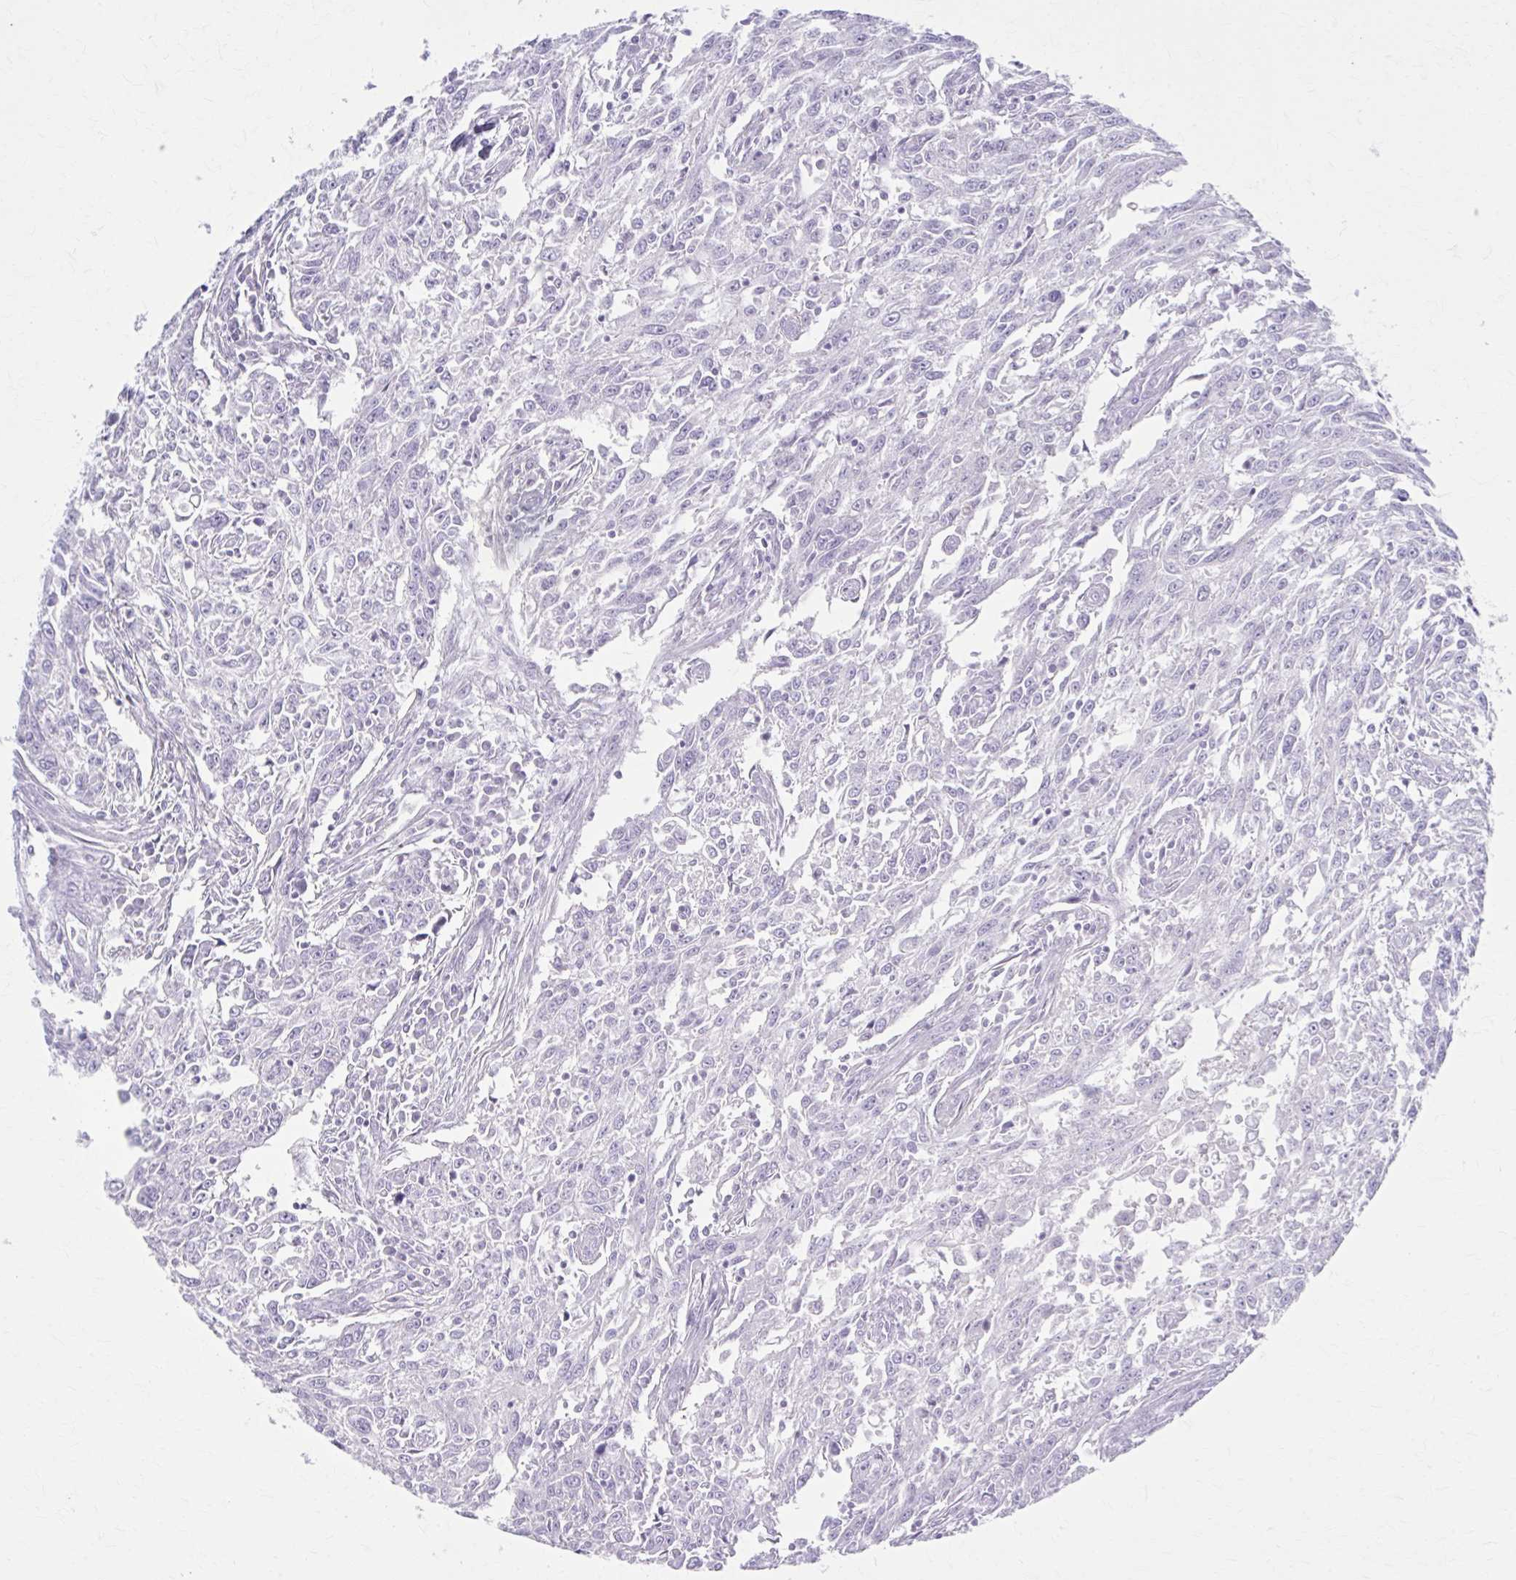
{"staining": {"intensity": "negative", "quantity": "none", "location": "none"}, "tissue": "breast cancer", "cell_type": "Tumor cells", "image_type": "cancer", "snomed": [{"axis": "morphology", "description": "Duct carcinoma"}, {"axis": "topography", "description": "Breast"}], "caption": "IHC image of neoplastic tissue: human intraductal carcinoma (breast) stained with DAB (3,3'-diaminobenzidine) shows no significant protein staining in tumor cells.", "gene": "CCDC105", "patient": {"sex": "female", "age": 50}}